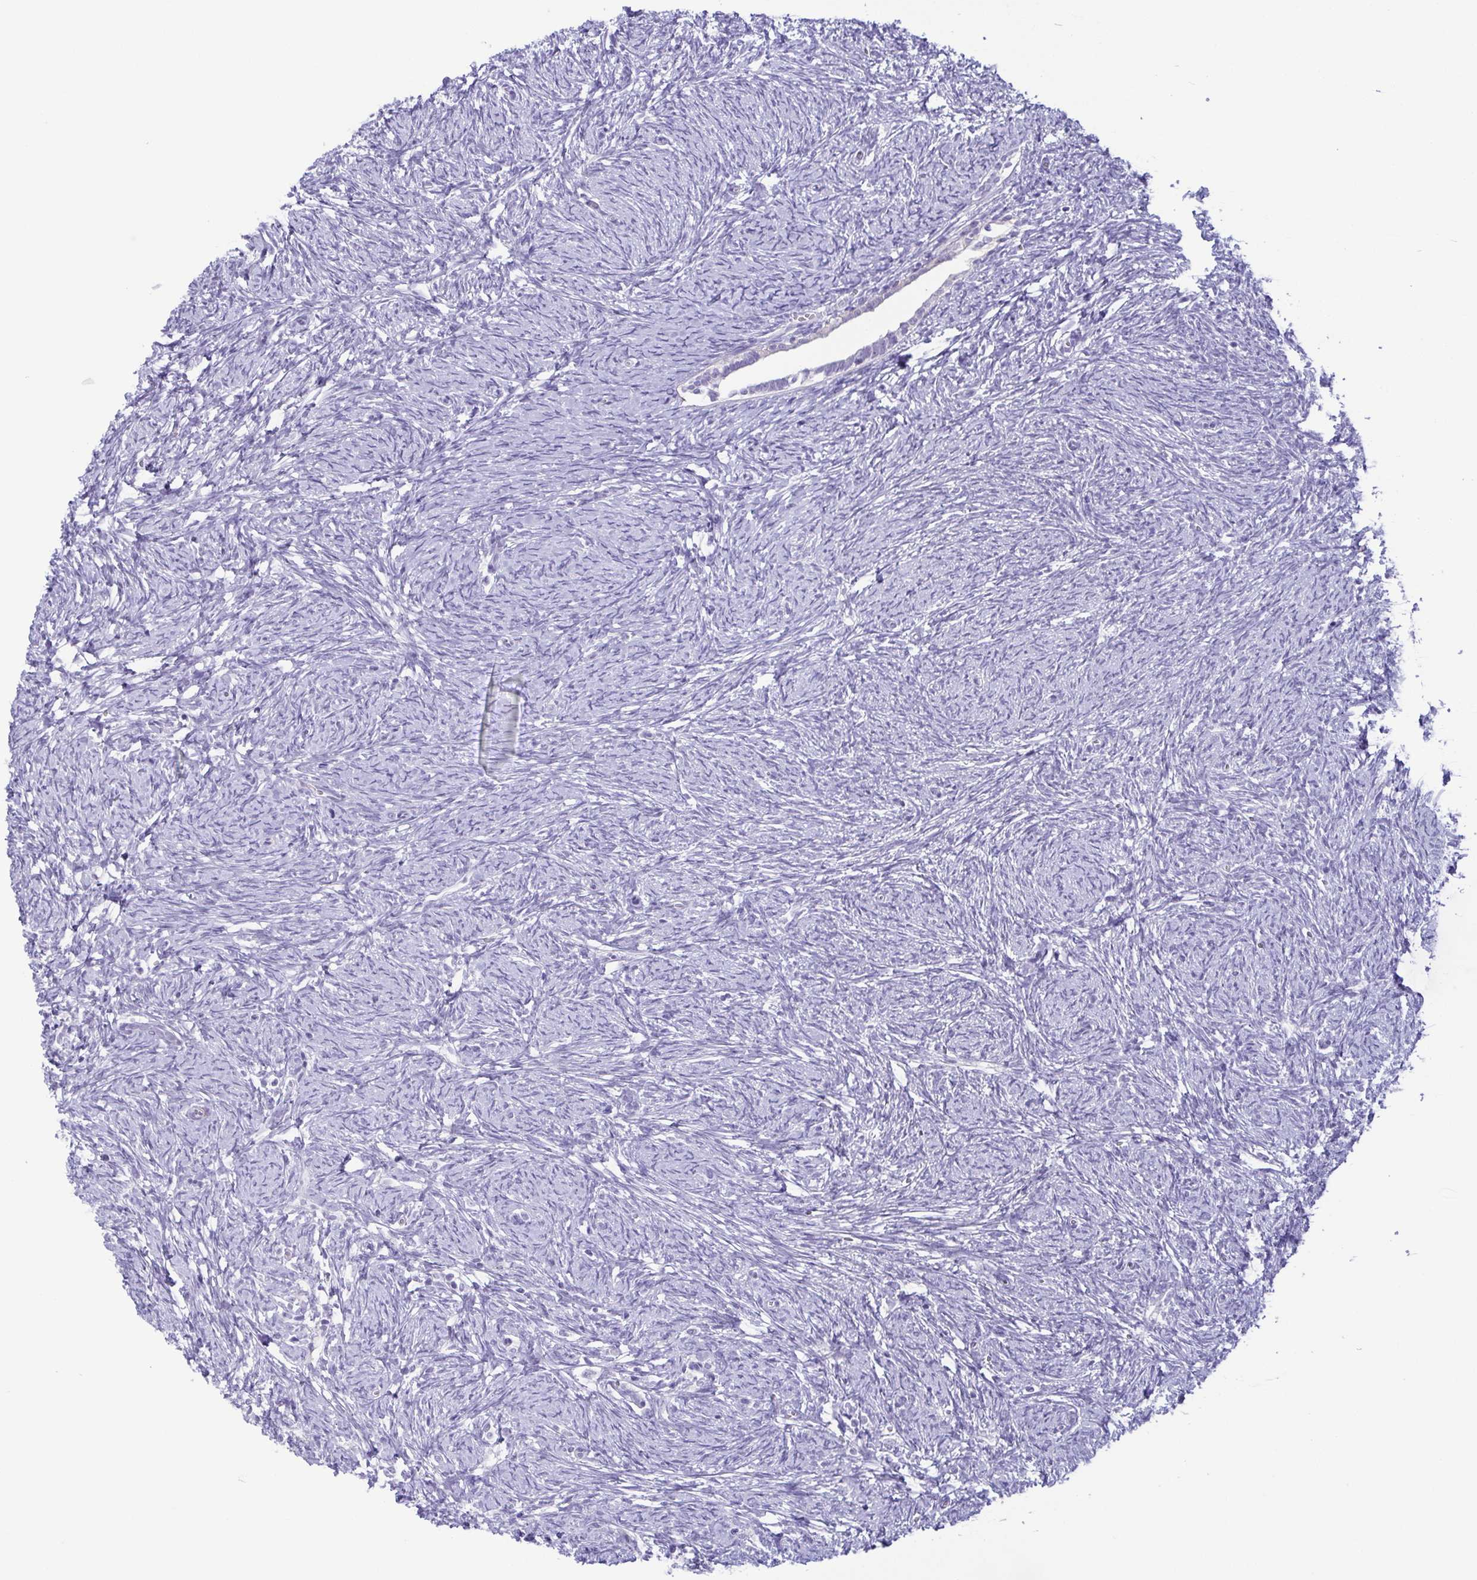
{"staining": {"intensity": "negative", "quantity": "none", "location": "none"}, "tissue": "ovary", "cell_type": "Follicle cells", "image_type": "normal", "snomed": [{"axis": "morphology", "description": "Normal tissue, NOS"}, {"axis": "topography", "description": "Ovary"}], "caption": "High magnification brightfield microscopy of normal ovary stained with DAB (3,3'-diaminobenzidine) (brown) and counterstained with hematoxylin (blue): follicle cells show no significant positivity. Brightfield microscopy of immunohistochemistry (IHC) stained with DAB (brown) and hematoxylin (blue), captured at high magnification.", "gene": "MYL7", "patient": {"sex": "female", "age": 41}}